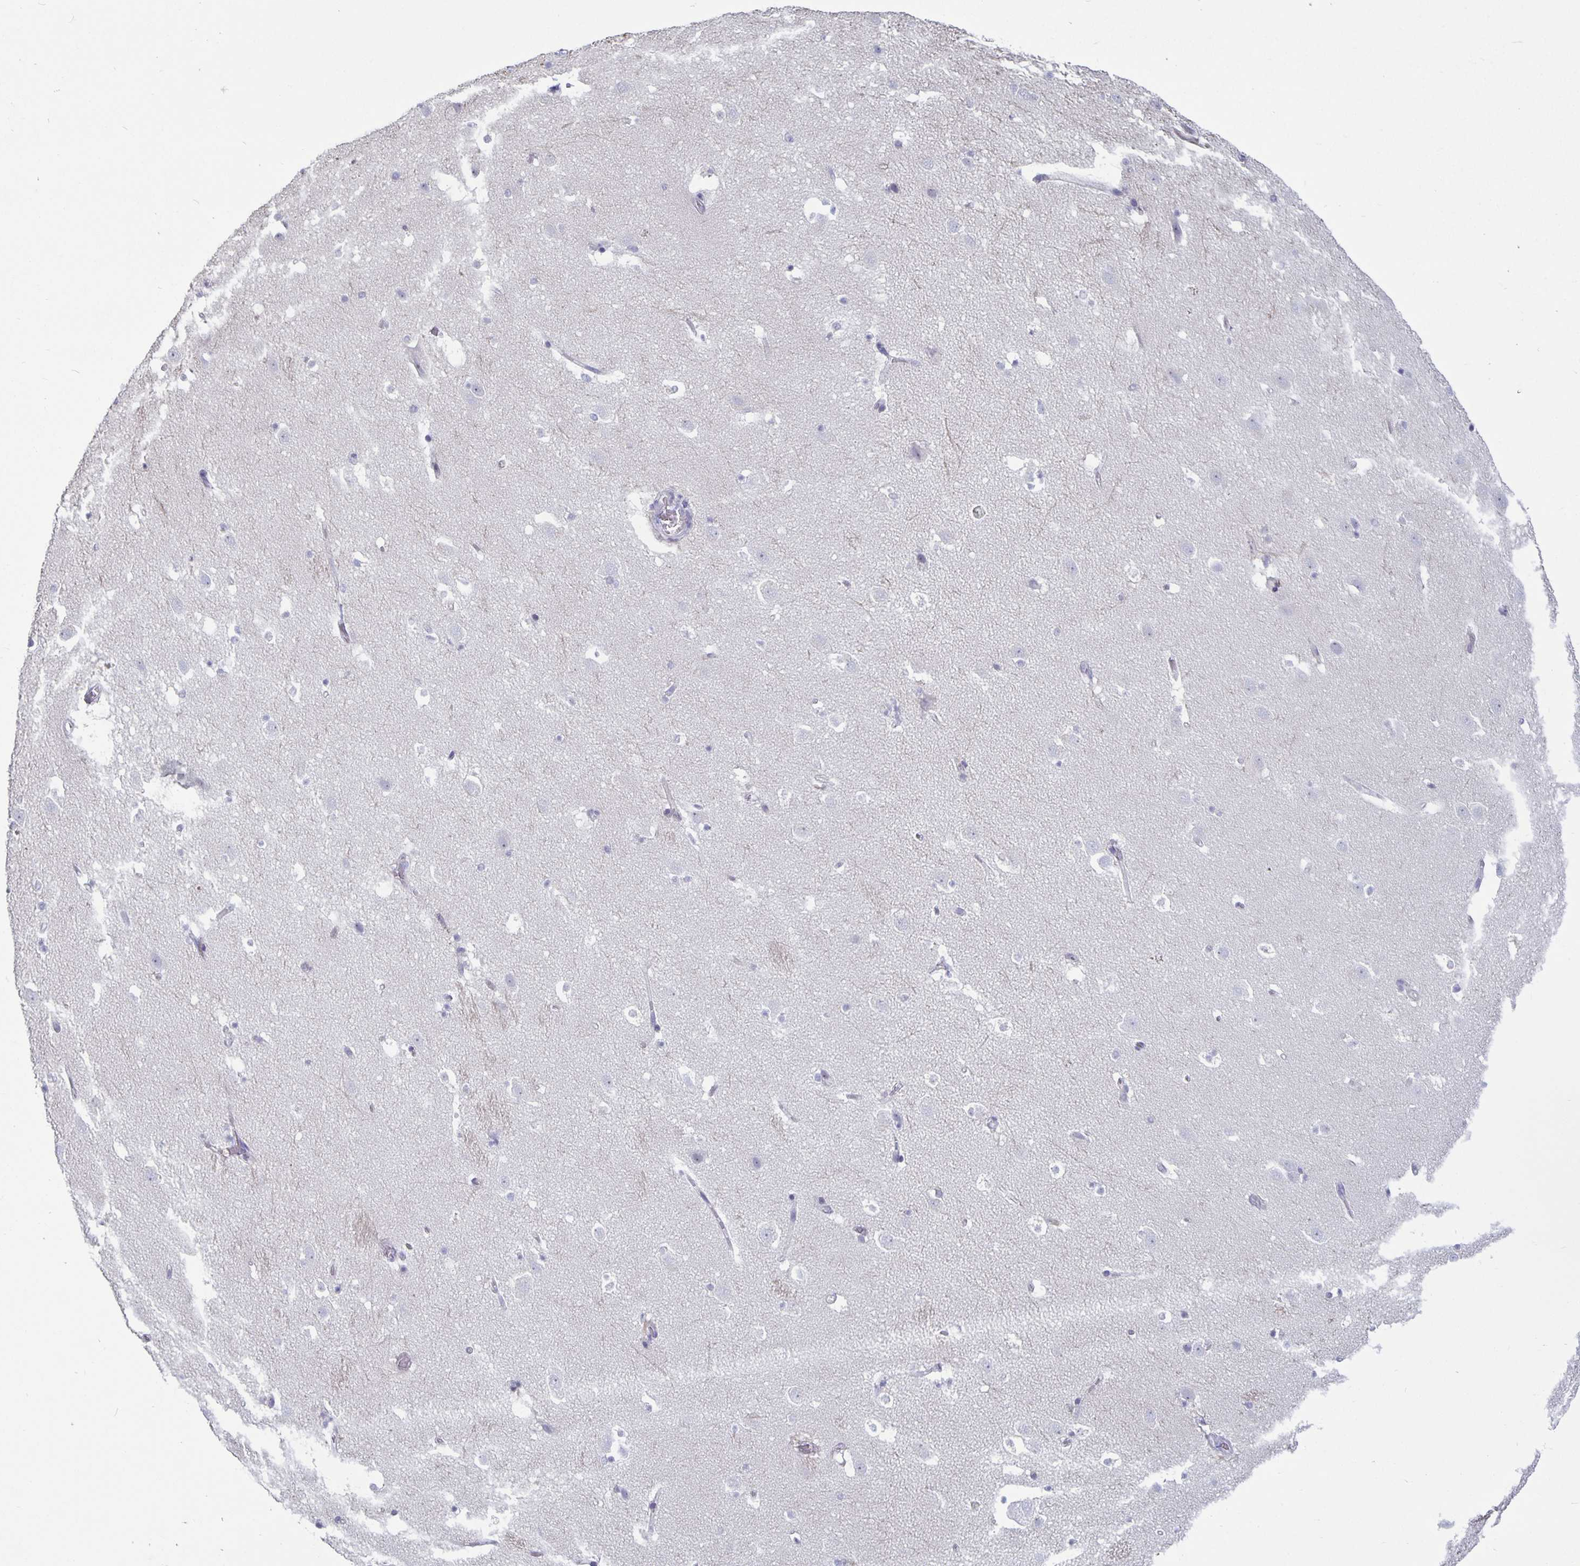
{"staining": {"intensity": "negative", "quantity": "none", "location": "none"}, "tissue": "caudate", "cell_type": "Glial cells", "image_type": "normal", "snomed": [{"axis": "morphology", "description": "Normal tissue, NOS"}, {"axis": "topography", "description": "Lateral ventricle wall"}], "caption": "The image demonstrates no significant positivity in glial cells of caudate. (DAB IHC with hematoxylin counter stain).", "gene": "PLCB3", "patient": {"sex": "male", "age": 37}}